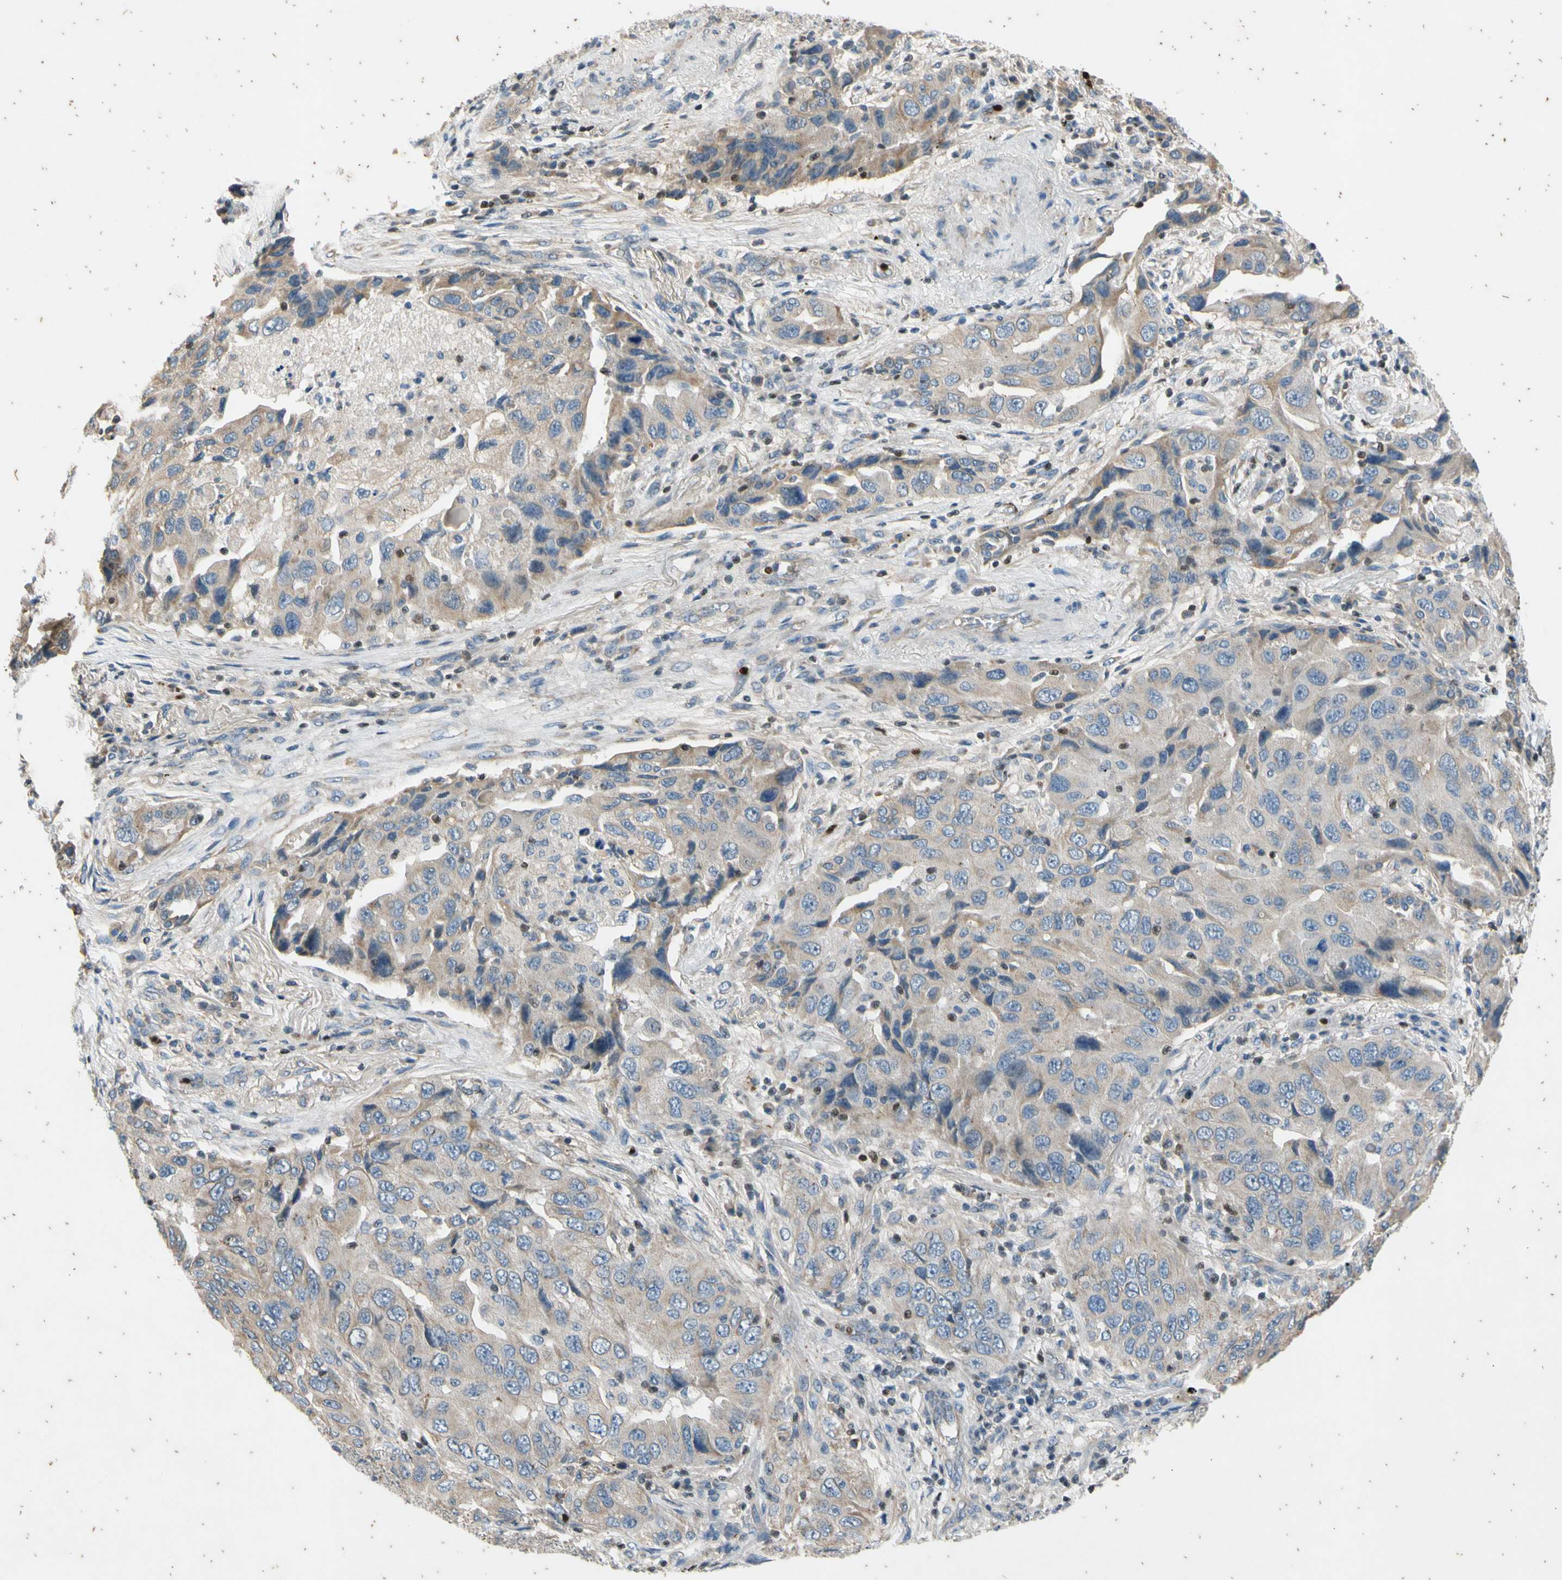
{"staining": {"intensity": "weak", "quantity": ">75%", "location": "cytoplasmic/membranous"}, "tissue": "lung cancer", "cell_type": "Tumor cells", "image_type": "cancer", "snomed": [{"axis": "morphology", "description": "Adenocarcinoma, NOS"}, {"axis": "topography", "description": "Lung"}], "caption": "Lung cancer was stained to show a protein in brown. There is low levels of weak cytoplasmic/membranous positivity in about >75% of tumor cells. (DAB (3,3'-diaminobenzidine) = brown stain, brightfield microscopy at high magnification).", "gene": "TBX21", "patient": {"sex": "female", "age": 65}}